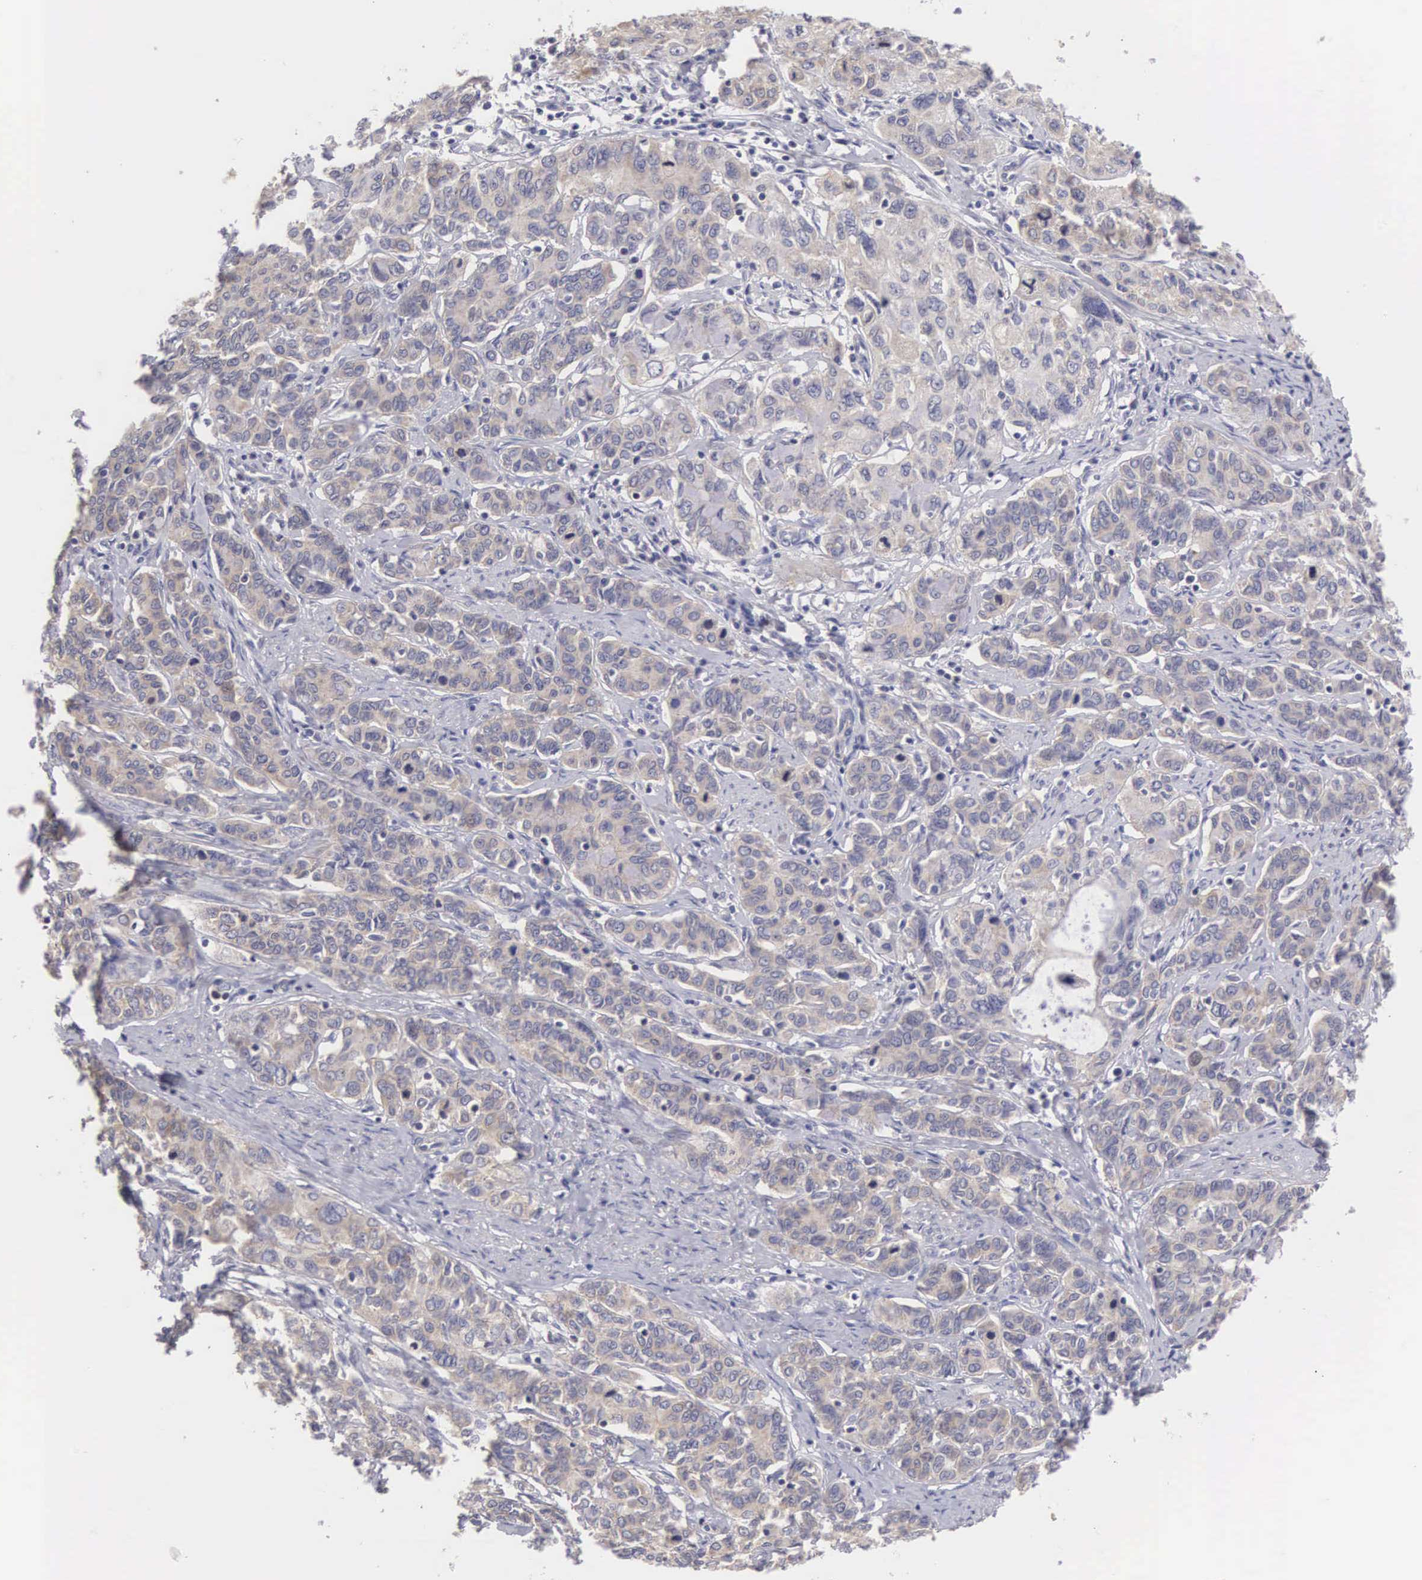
{"staining": {"intensity": "weak", "quantity": "25%-75%", "location": "cytoplasmic/membranous"}, "tissue": "cervical cancer", "cell_type": "Tumor cells", "image_type": "cancer", "snomed": [{"axis": "morphology", "description": "Squamous cell carcinoma, NOS"}, {"axis": "topography", "description": "Cervix"}], "caption": "The histopathology image shows immunohistochemical staining of cervical cancer (squamous cell carcinoma). There is weak cytoplasmic/membranous positivity is identified in approximately 25%-75% of tumor cells.", "gene": "TXLNG", "patient": {"sex": "female", "age": 38}}